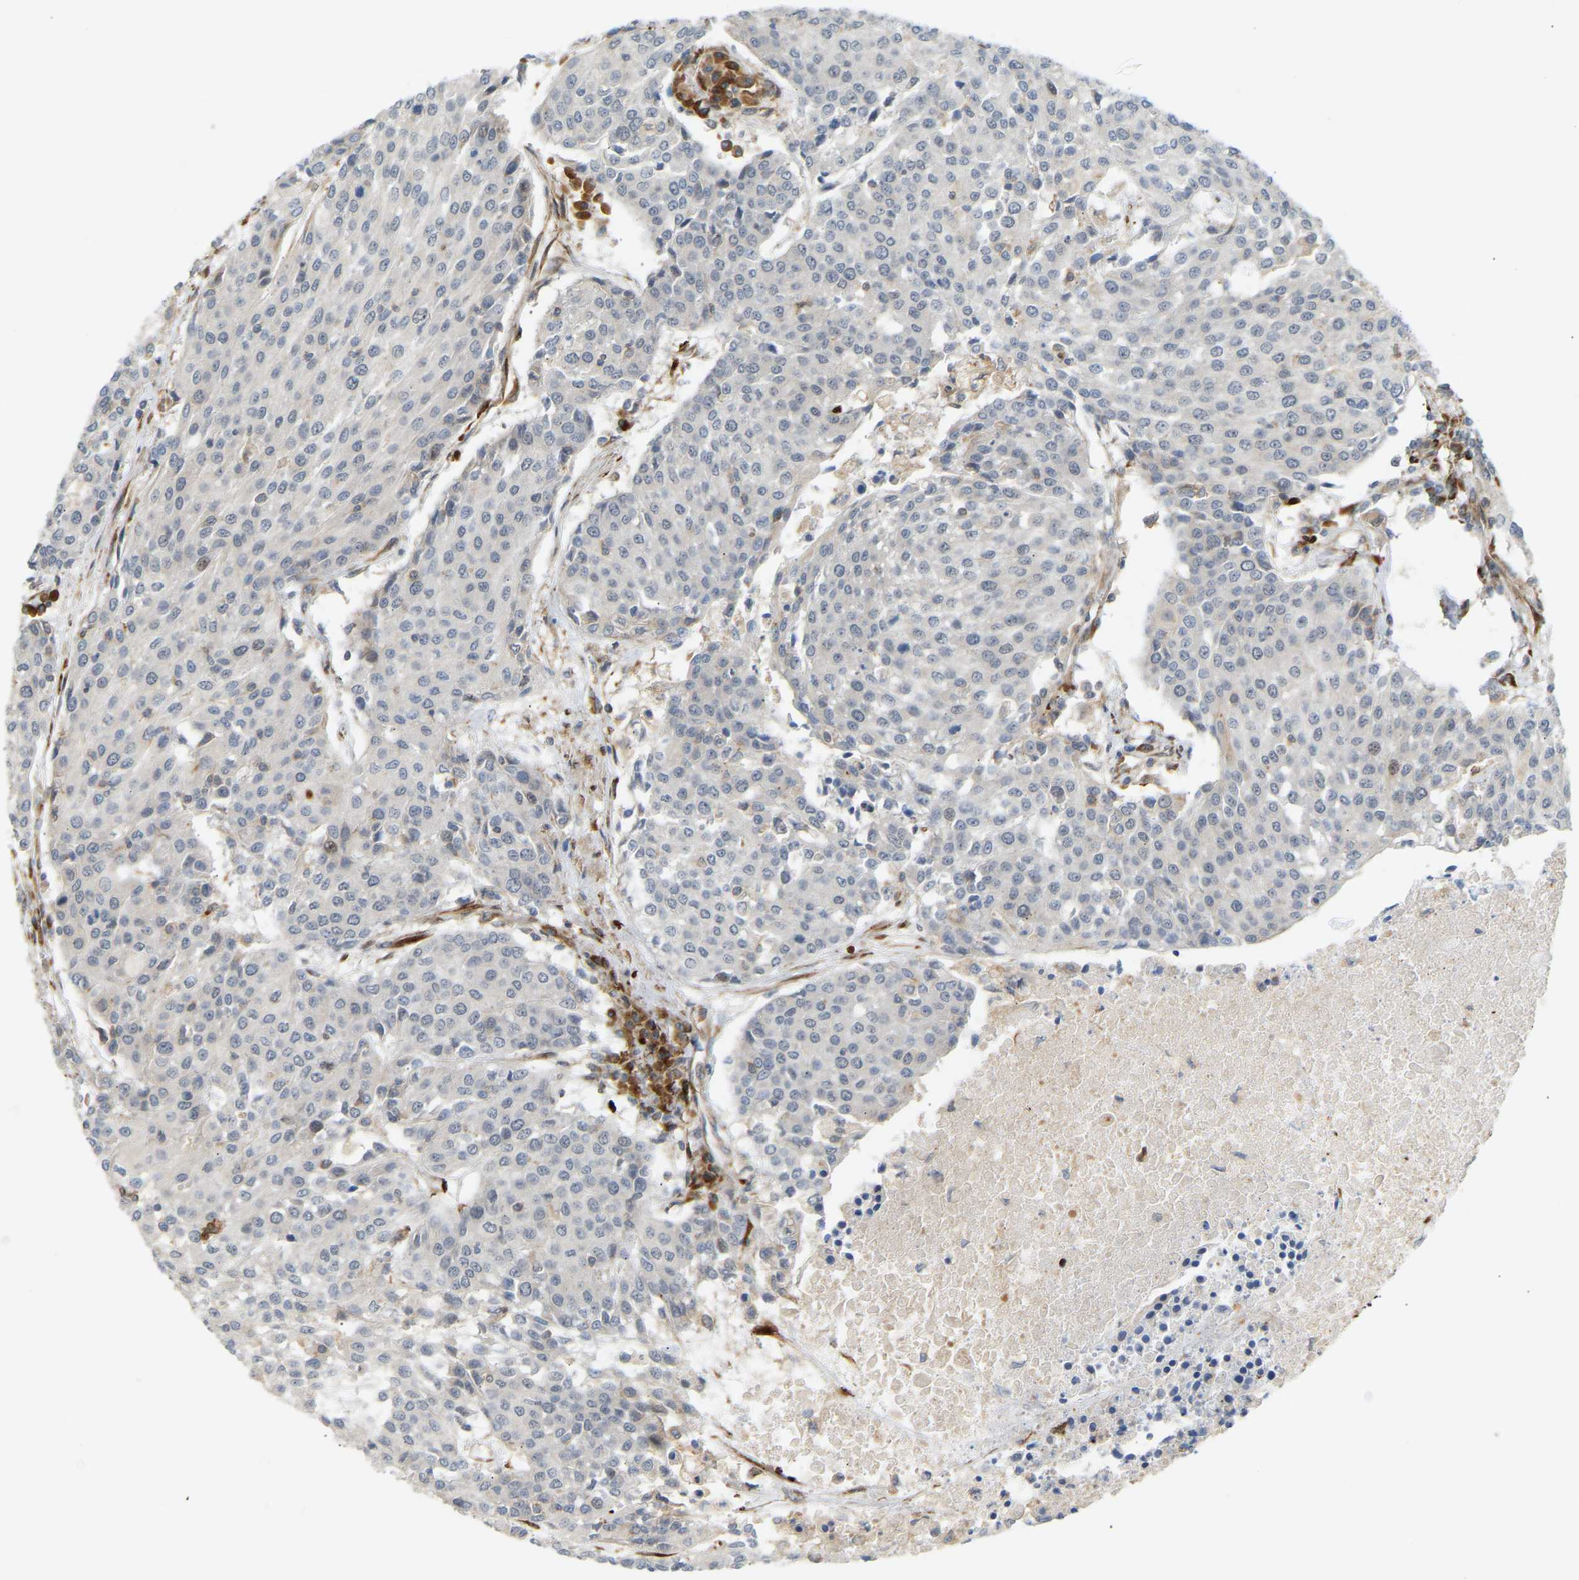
{"staining": {"intensity": "negative", "quantity": "none", "location": "none"}, "tissue": "urothelial cancer", "cell_type": "Tumor cells", "image_type": "cancer", "snomed": [{"axis": "morphology", "description": "Urothelial carcinoma, High grade"}, {"axis": "topography", "description": "Urinary bladder"}], "caption": "Protein analysis of high-grade urothelial carcinoma exhibits no significant staining in tumor cells.", "gene": "PLCG2", "patient": {"sex": "female", "age": 85}}